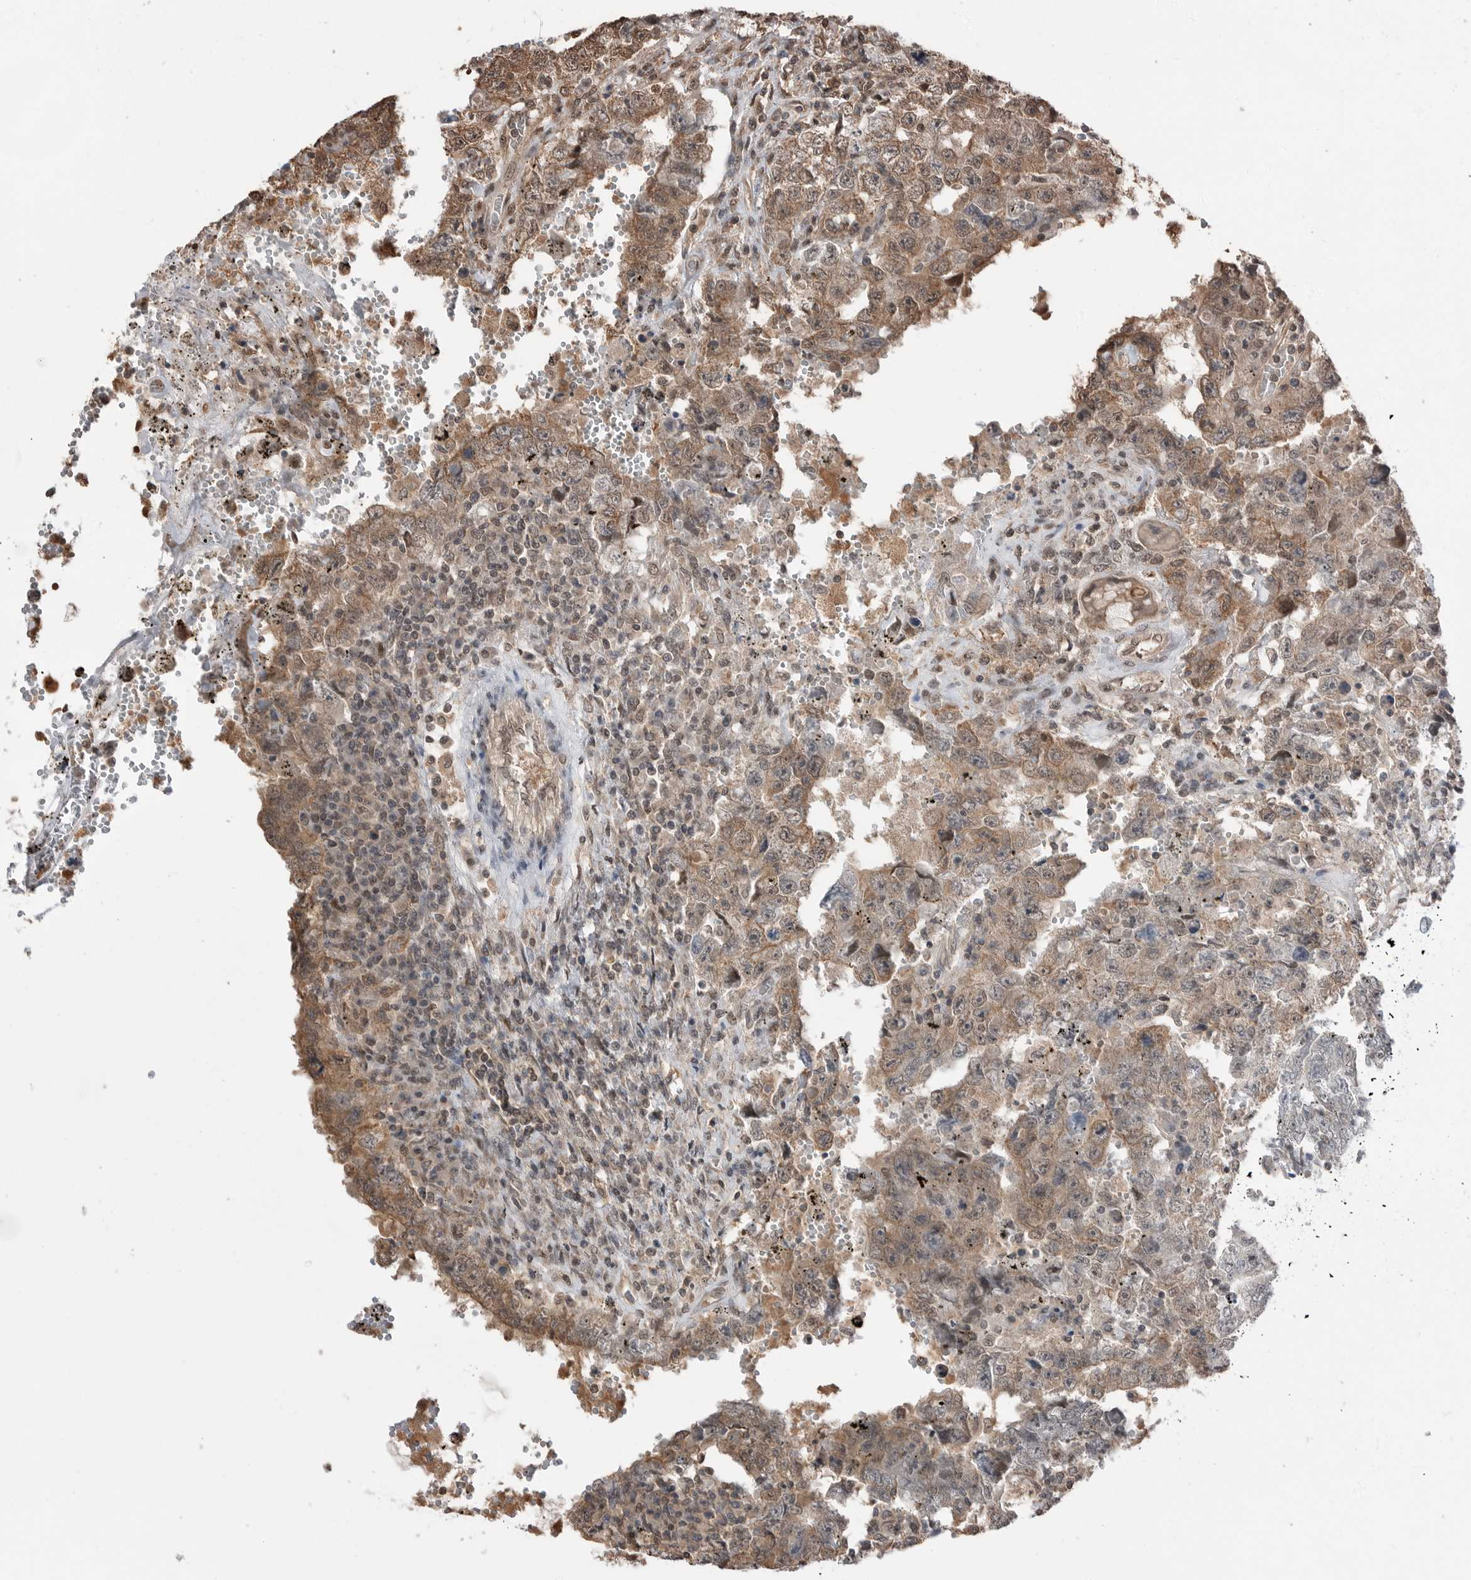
{"staining": {"intensity": "moderate", "quantity": ">75%", "location": "cytoplasmic/membranous"}, "tissue": "testis cancer", "cell_type": "Tumor cells", "image_type": "cancer", "snomed": [{"axis": "morphology", "description": "Carcinoma, Embryonal, NOS"}, {"axis": "topography", "description": "Testis"}], "caption": "Immunohistochemical staining of testis embryonal carcinoma displays medium levels of moderate cytoplasmic/membranous positivity in approximately >75% of tumor cells. (DAB = brown stain, brightfield microscopy at high magnification).", "gene": "PEAK1", "patient": {"sex": "male", "age": 26}}